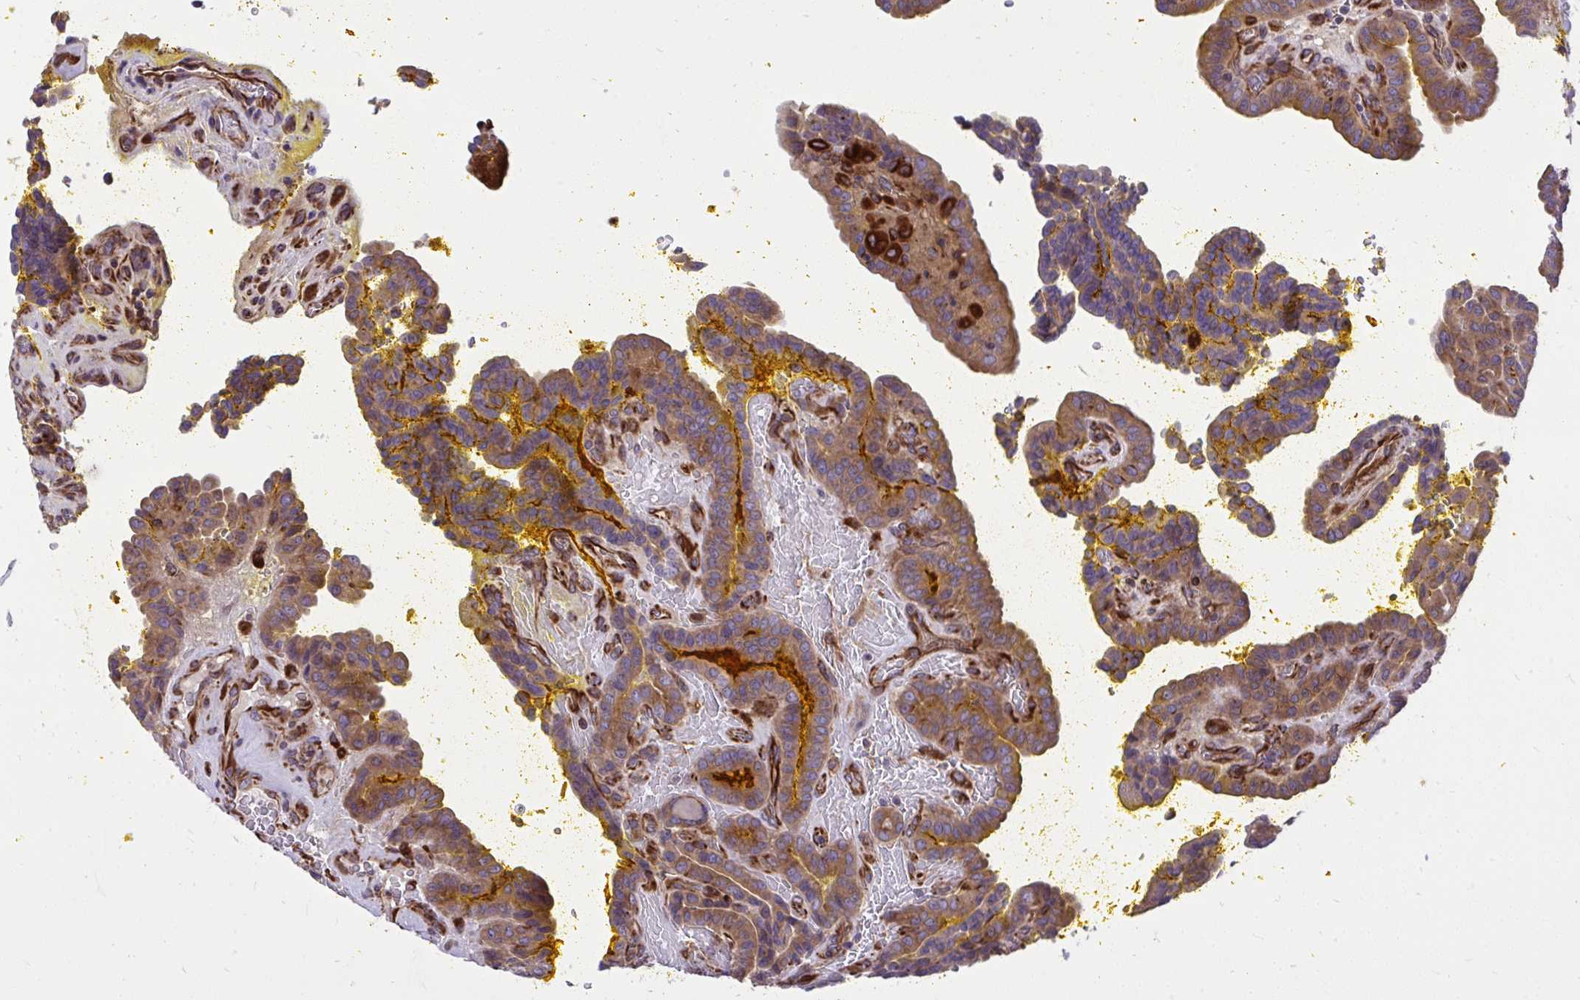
{"staining": {"intensity": "moderate", "quantity": ">75%", "location": "cytoplasmic/membranous"}, "tissue": "thyroid cancer", "cell_type": "Tumor cells", "image_type": "cancer", "snomed": [{"axis": "morphology", "description": "Papillary adenocarcinoma, NOS"}, {"axis": "topography", "description": "Thyroid gland"}], "caption": "Tumor cells show moderate cytoplasmic/membranous expression in approximately >75% of cells in thyroid papillary adenocarcinoma.", "gene": "PAIP2", "patient": {"sex": "male", "age": 87}}